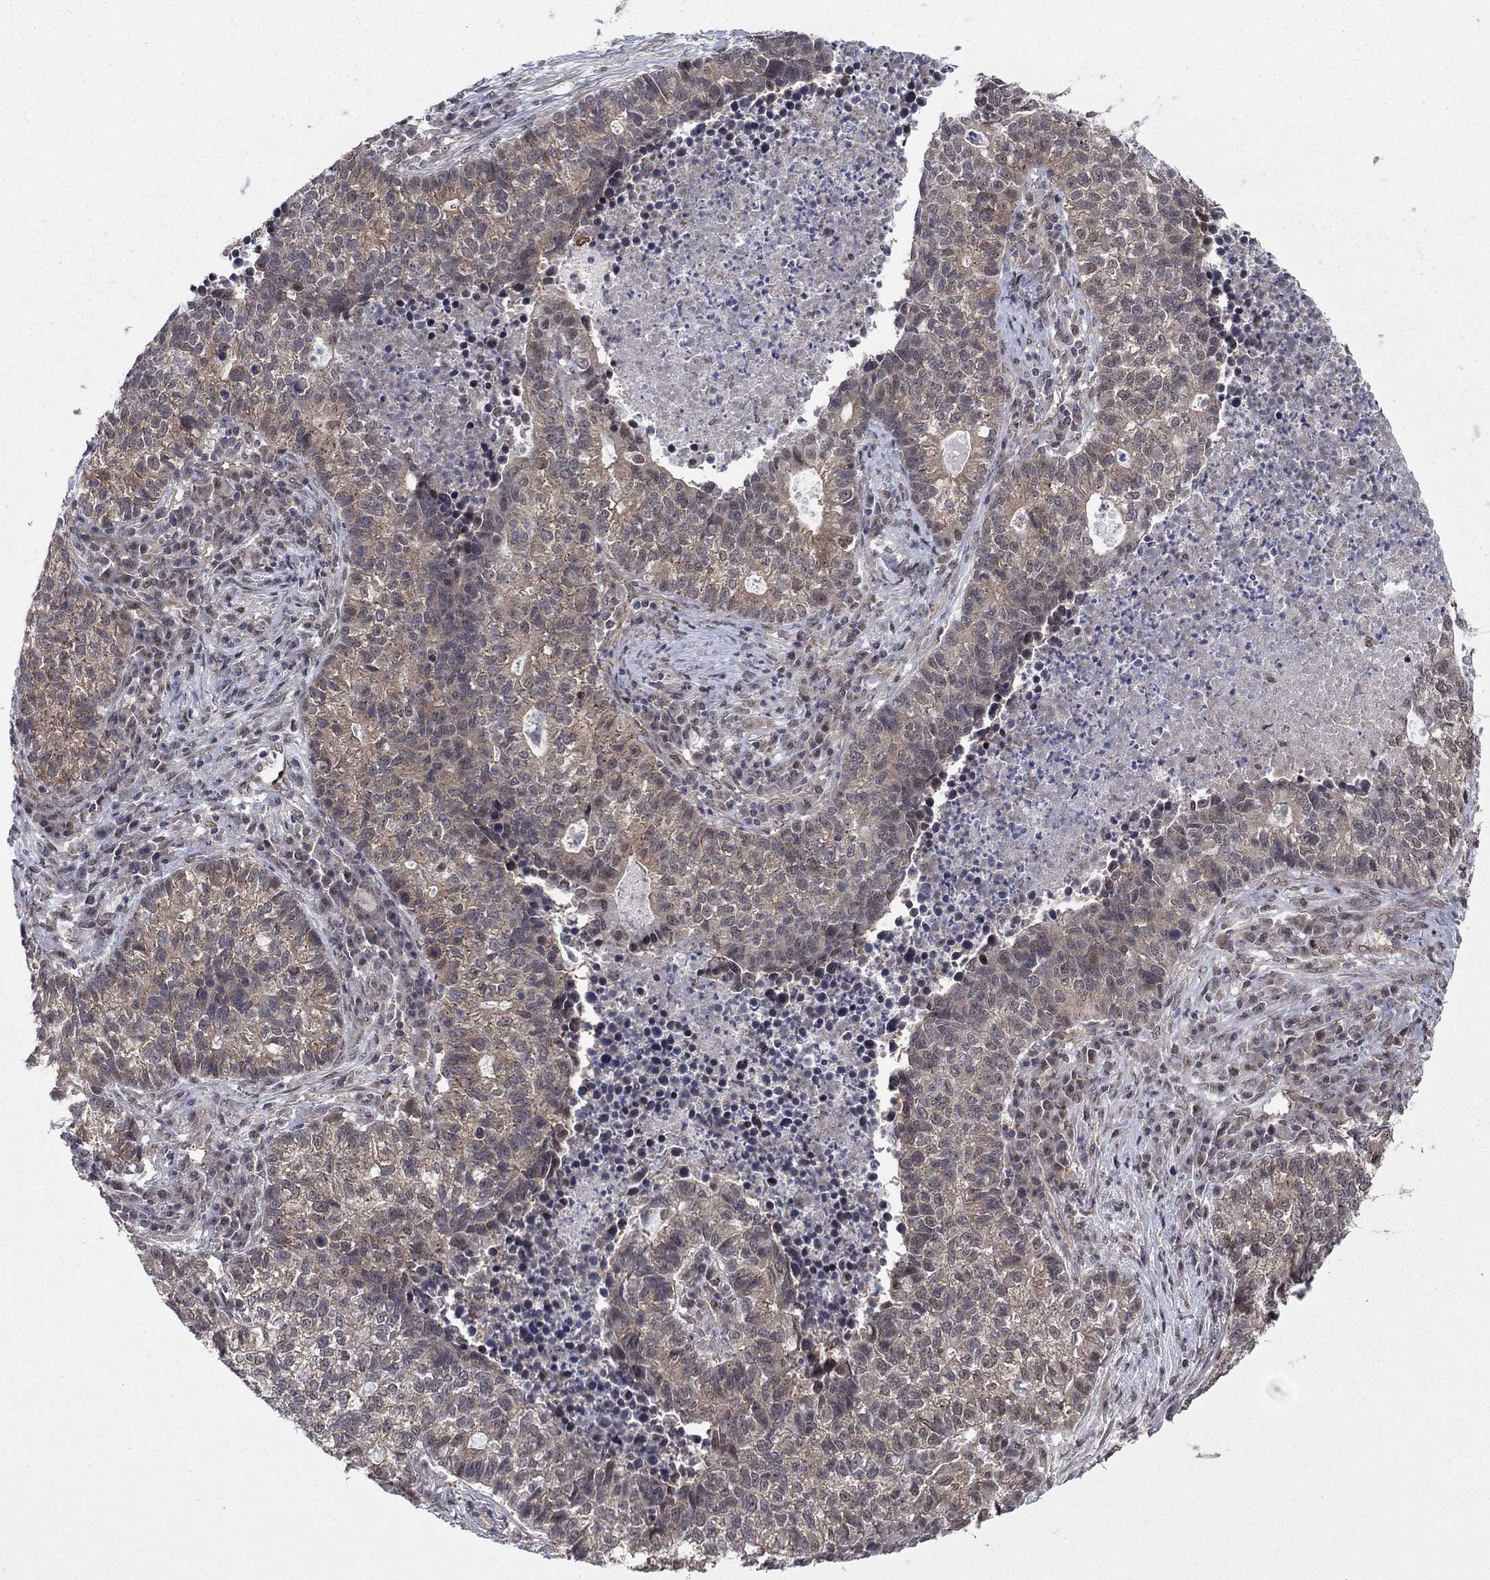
{"staining": {"intensity": "weak", "quantity": "25%-75%", "location": "cytoplasmic/membranous"}, "tissue": "lung cancer", "cell_type": "Tumor cells", "image_type": "cancer", "snomed": [{"axis": "morphology", "description": "Adenocarcinoma, NOS"}, {"axis": "topography", "description": "Lung"}], "caption": "Immunohistochemistry histopathology image of neoplastic tissue: human adenocarcinoma (lung) stained using immunohistochemistry demonstrates low levels of weak protein expression localized specifically in the cytoplasmic/membranous of tumor cells, appearing as a cytoplasmic/membranous brown color.", "gene": "PSMC1", "patient": {"sex": "male", "age": 57}}